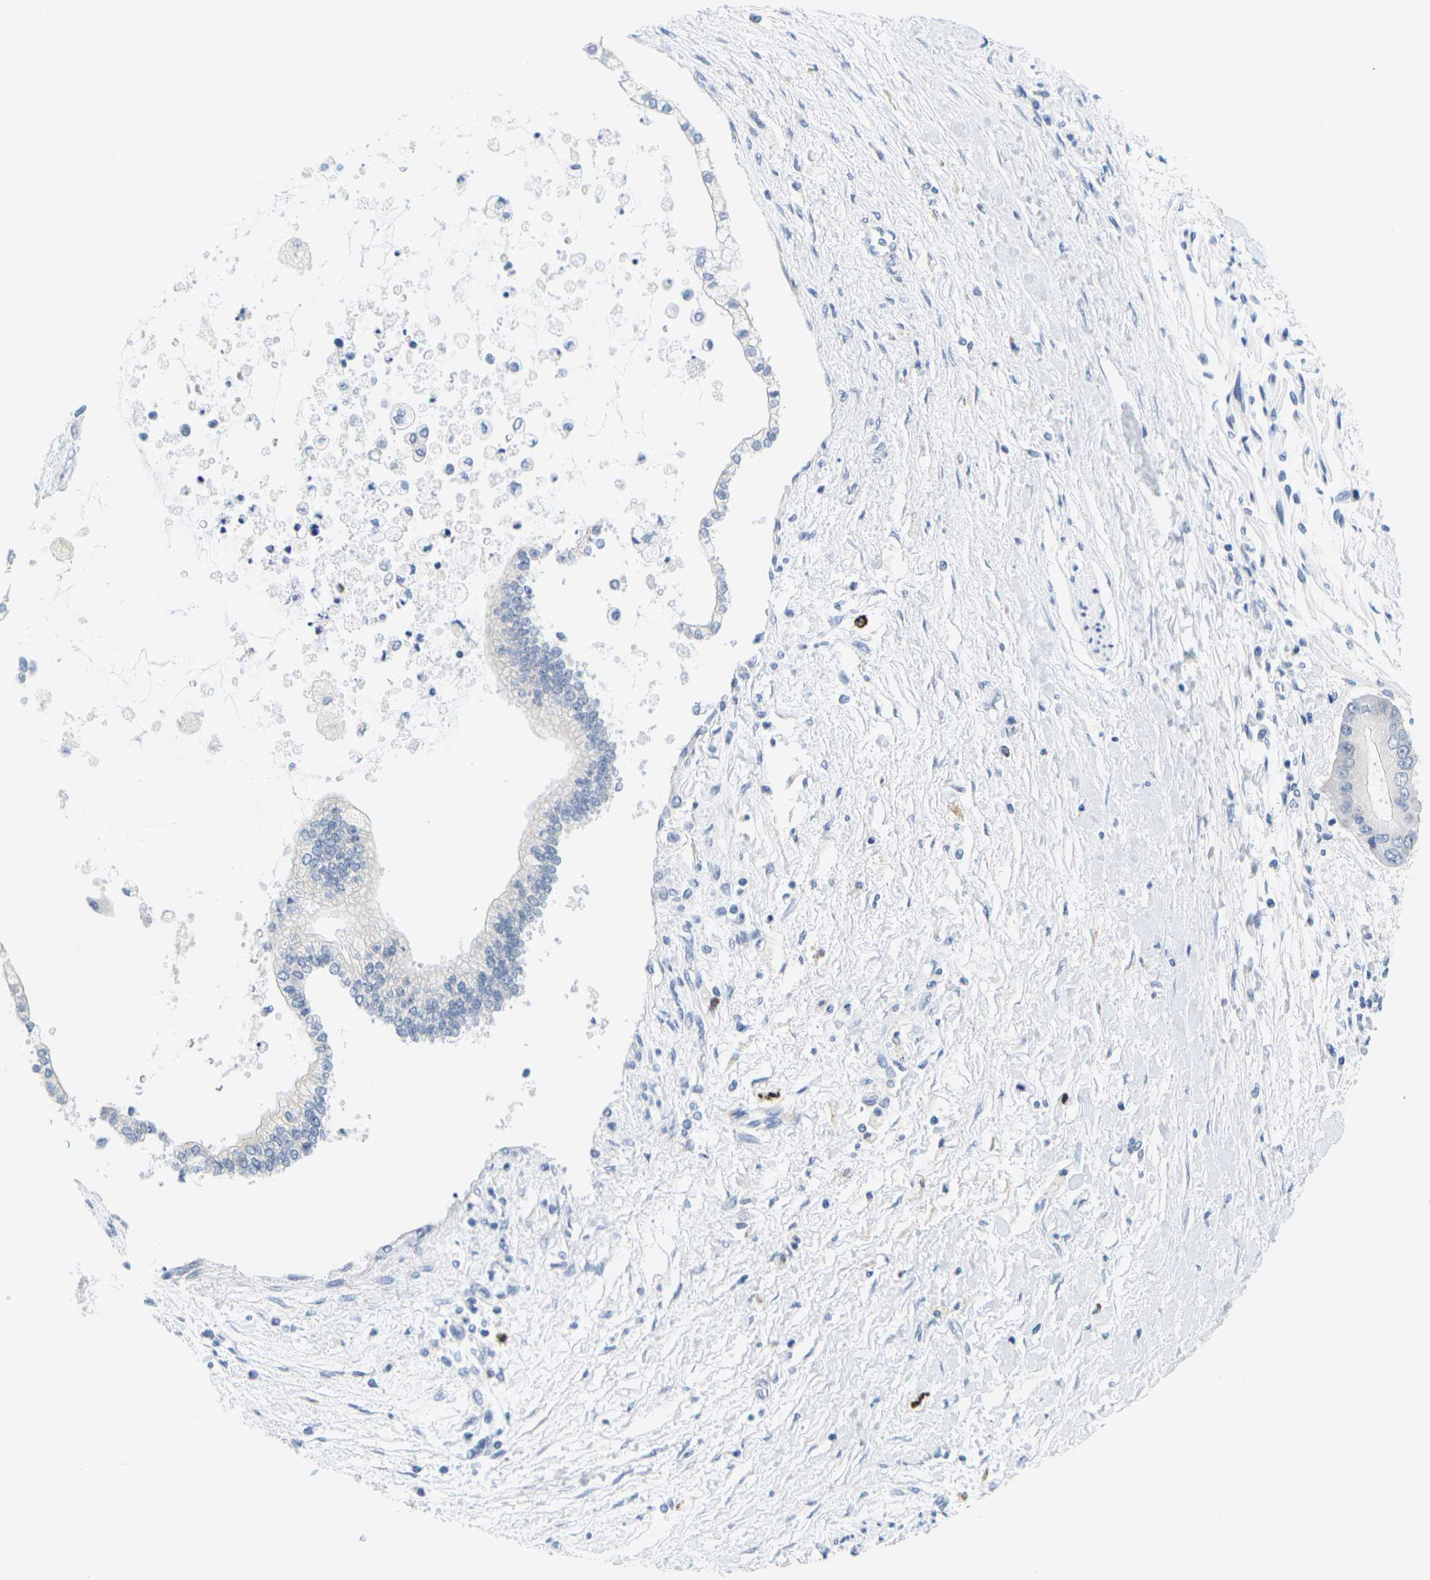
{"staining": {"intensity": "negative", "quantity": "none", "location": "none"}, "tissue": "liver cancer", "cell_type": "Tumor cells", "image_type": "cancer", "snomed": [{"axis": "morphology", "description": "Cholangiocarcinoma"}, {"axis": "topography", "description": "Liver"}], "caption": "DAB immunohistochemical staining of liver cancer (cholangiocarcinoma) reveals no significant positivity in tumor cells. (DAB (3,3'-diaminobenzidine) IHC, high magnification).", "gene": "HLA-DOB", "patient": {"sex": "male", "age": 50}}